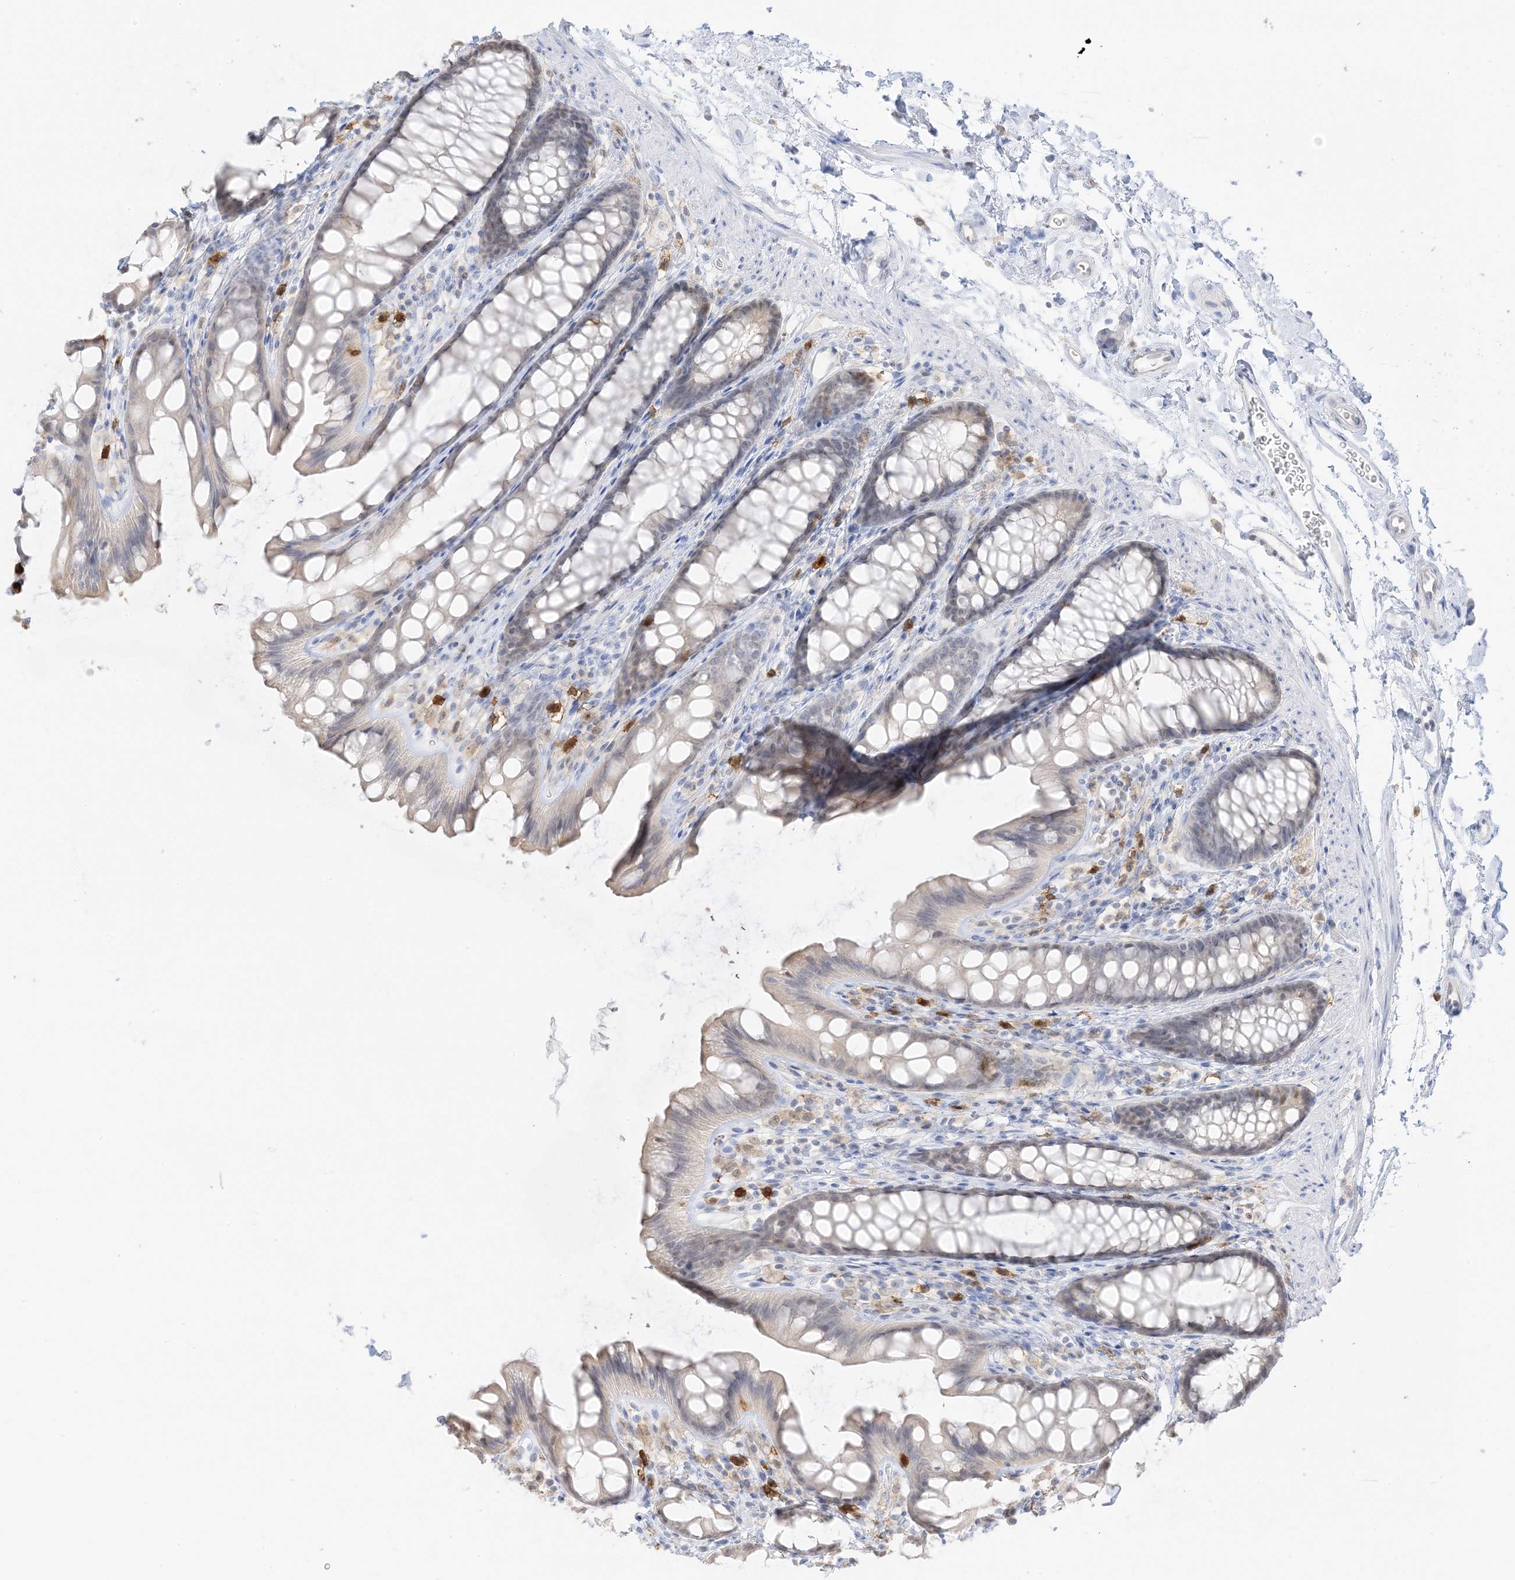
{"staining": {"intensity": "negative", "quantity": "none", "location": "none"}, "tissue": "rectum", "cell_type": "Glandular cells", "image_type": "normal", "snomed": [{"axis": "morphology", "description": "Normal tissue, NOS"}, {"axis": "topography", "description": "Rectum"}], "caption": "DAB (3,3'-diaminobenzidine) immunohistochemical staining of normal rectum reveals no significant positivity in glandular cells. The staining was performed using DAB (3,3'-diaminobenzidine) to visualize the protein expression in brown, while the nuclei were stained in blue with hematoxylin (Magnification: 20x).", "gene": "GCA", "patient": {"sex": "female", "age": 65}}